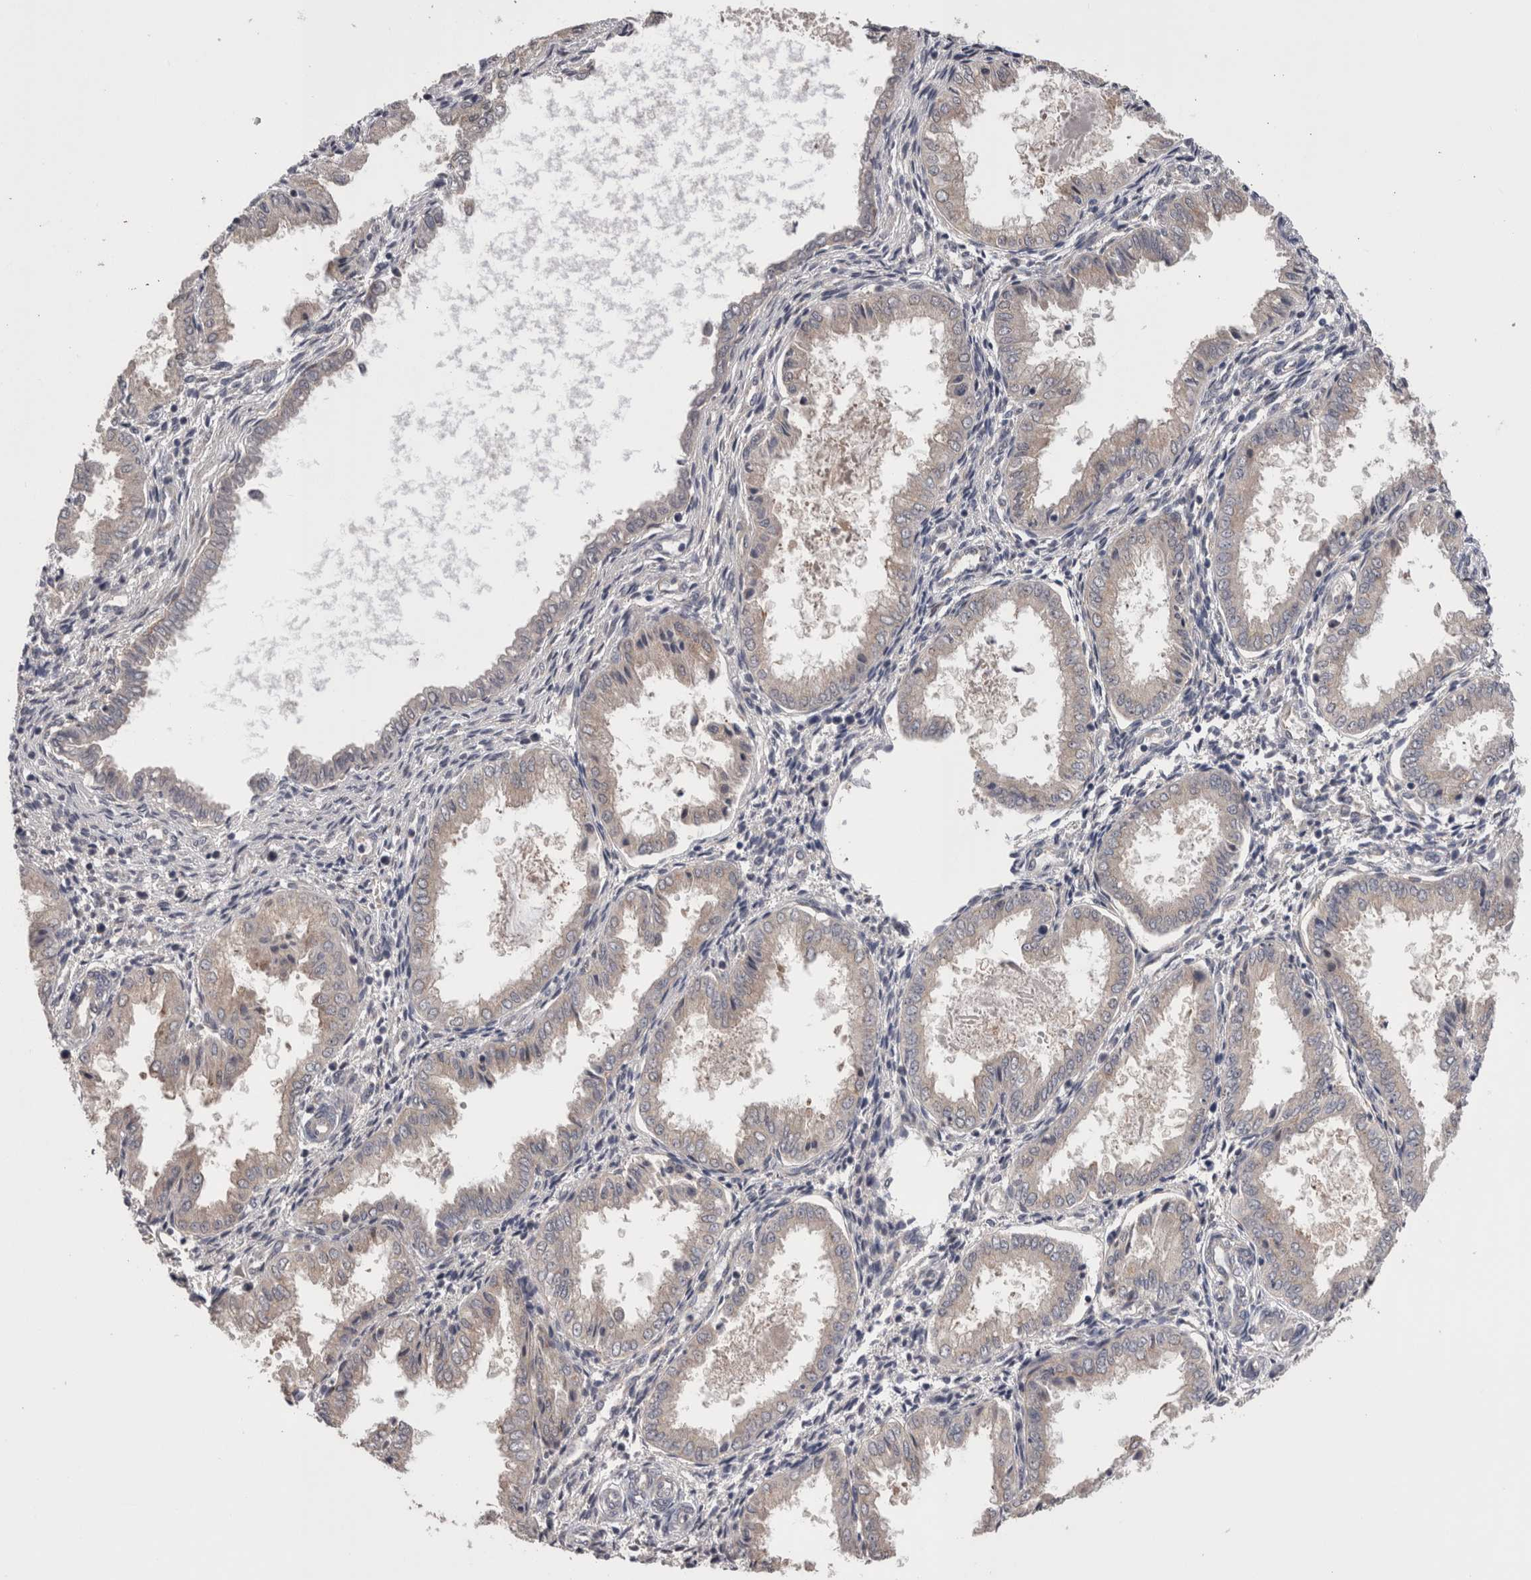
{"staining": {"intensity": "negative", "quantity": "none", "location": "none"}, "tissue": "endometrium", "cell_type": "Cells in endometrial stroma", "image_type": "normal", "snomed": [{"axis": "morphology", "description": "Normal tissue, NOS"}, {"axis": "topography", "description": "Endometrium"}], "caption": "Protein analysis of normal endometrium reveals no significant positivity in cells in endometrial stroma. (Brightfield microscopy of DAB IHC at high magnification).", "gene": "DCTN6", "patient": {"sex": "female", "age": 33}}